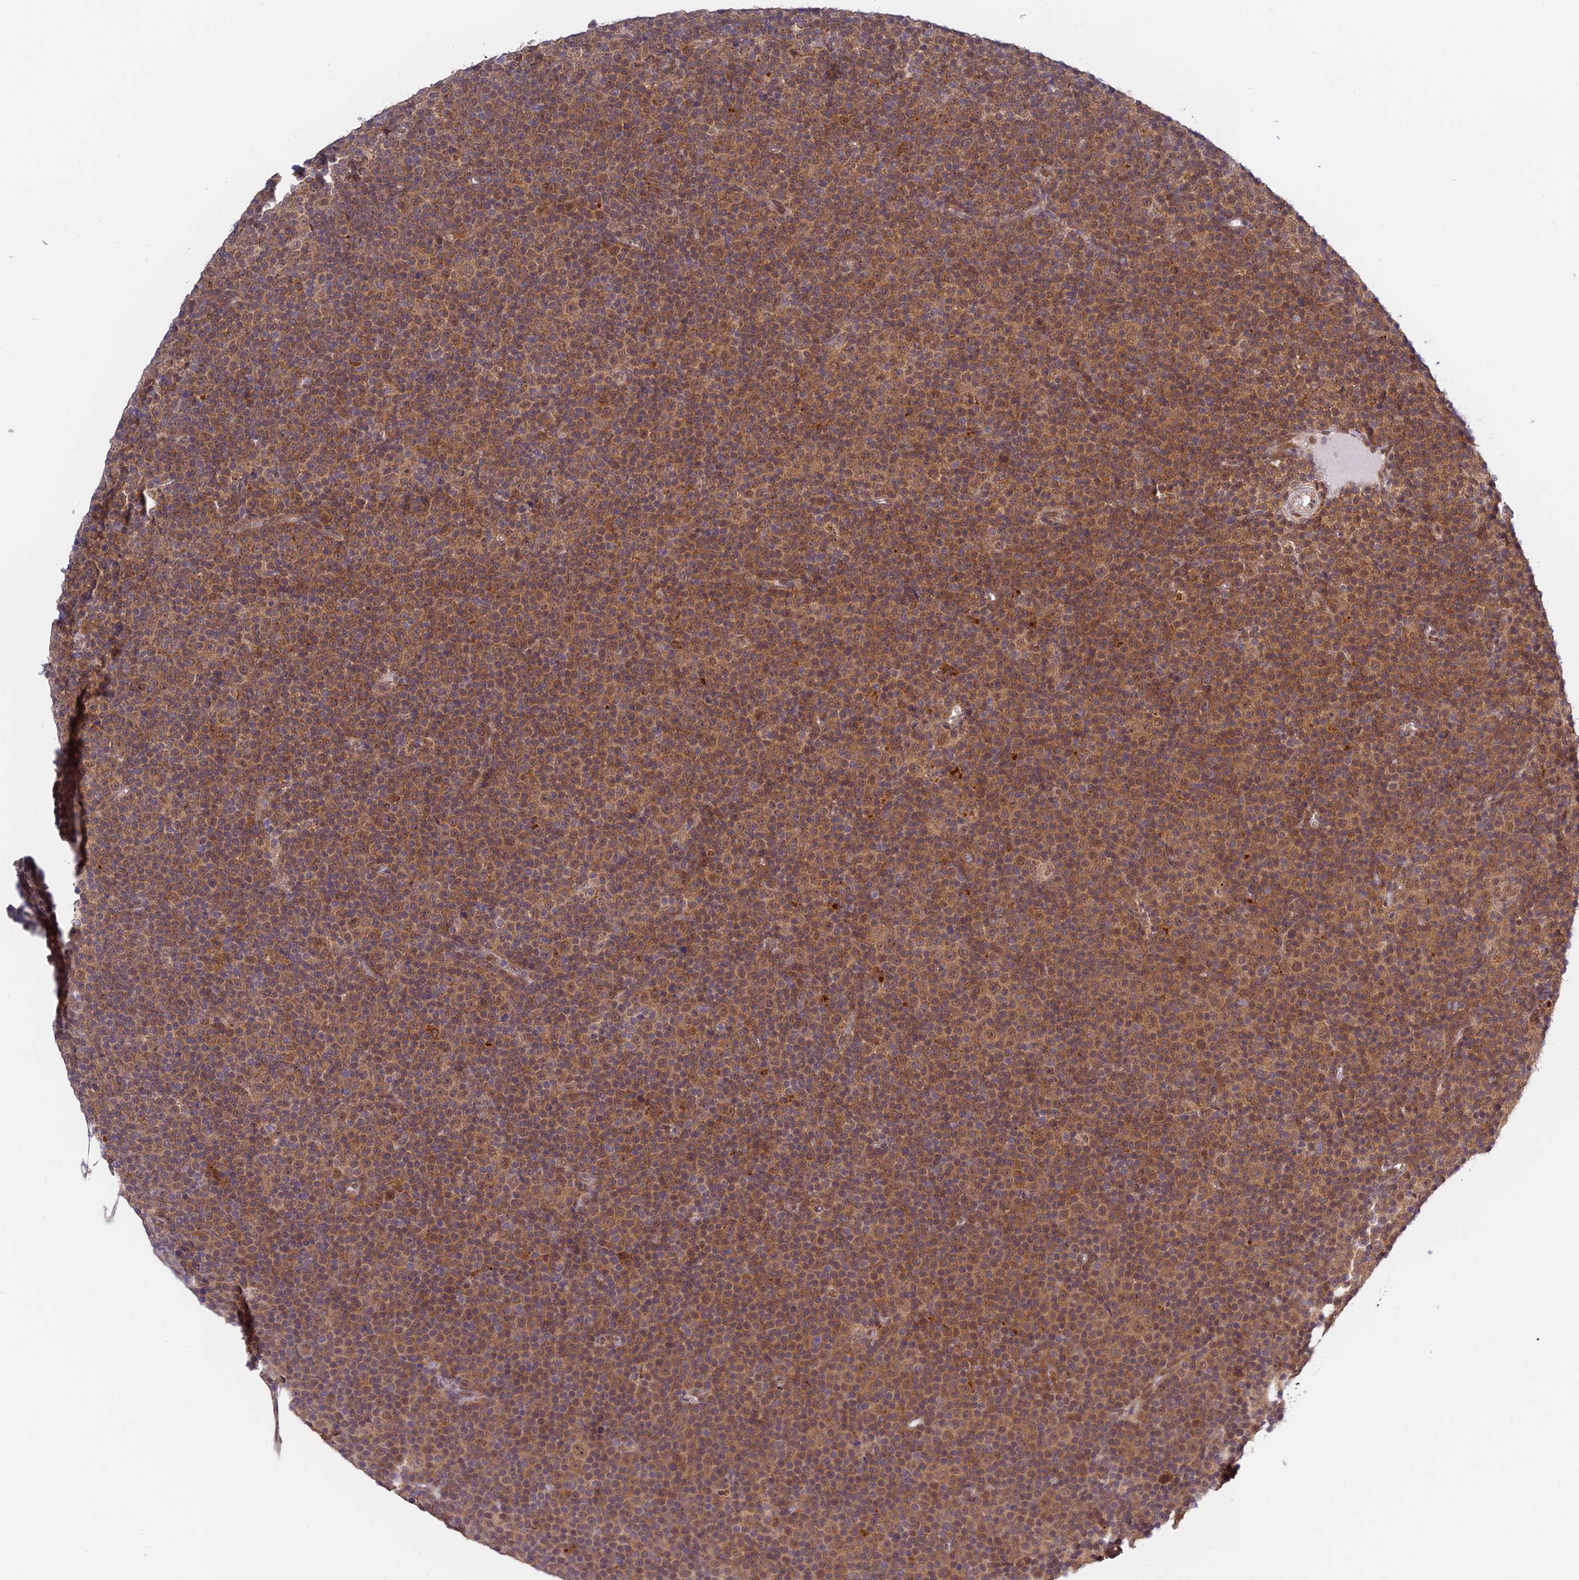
{"staining": {"intensity": "moderate", "quantity": ">75%", "location": "cytoplasmic/membranous,nuclear"}, "tissue": "lymphoma", "cell_type": "Tumor cells", "image_type": "cancer", "snomed": [{"axis": "morphology", "description": "Malignant lymphoma, non-Hodgkin's type, Low grade"}, {"axis": "topography", "description": "Lymph node"}], "caption": "A histopathology image showing moderate cytoplasmic/membranous and nuclear staining in approximately >75% of tumor cells in lymphoma, as visualized by brown immunohistochemical staining.", "gene": "SKIC8", "patient": {"sex": "female", "age": 67}}